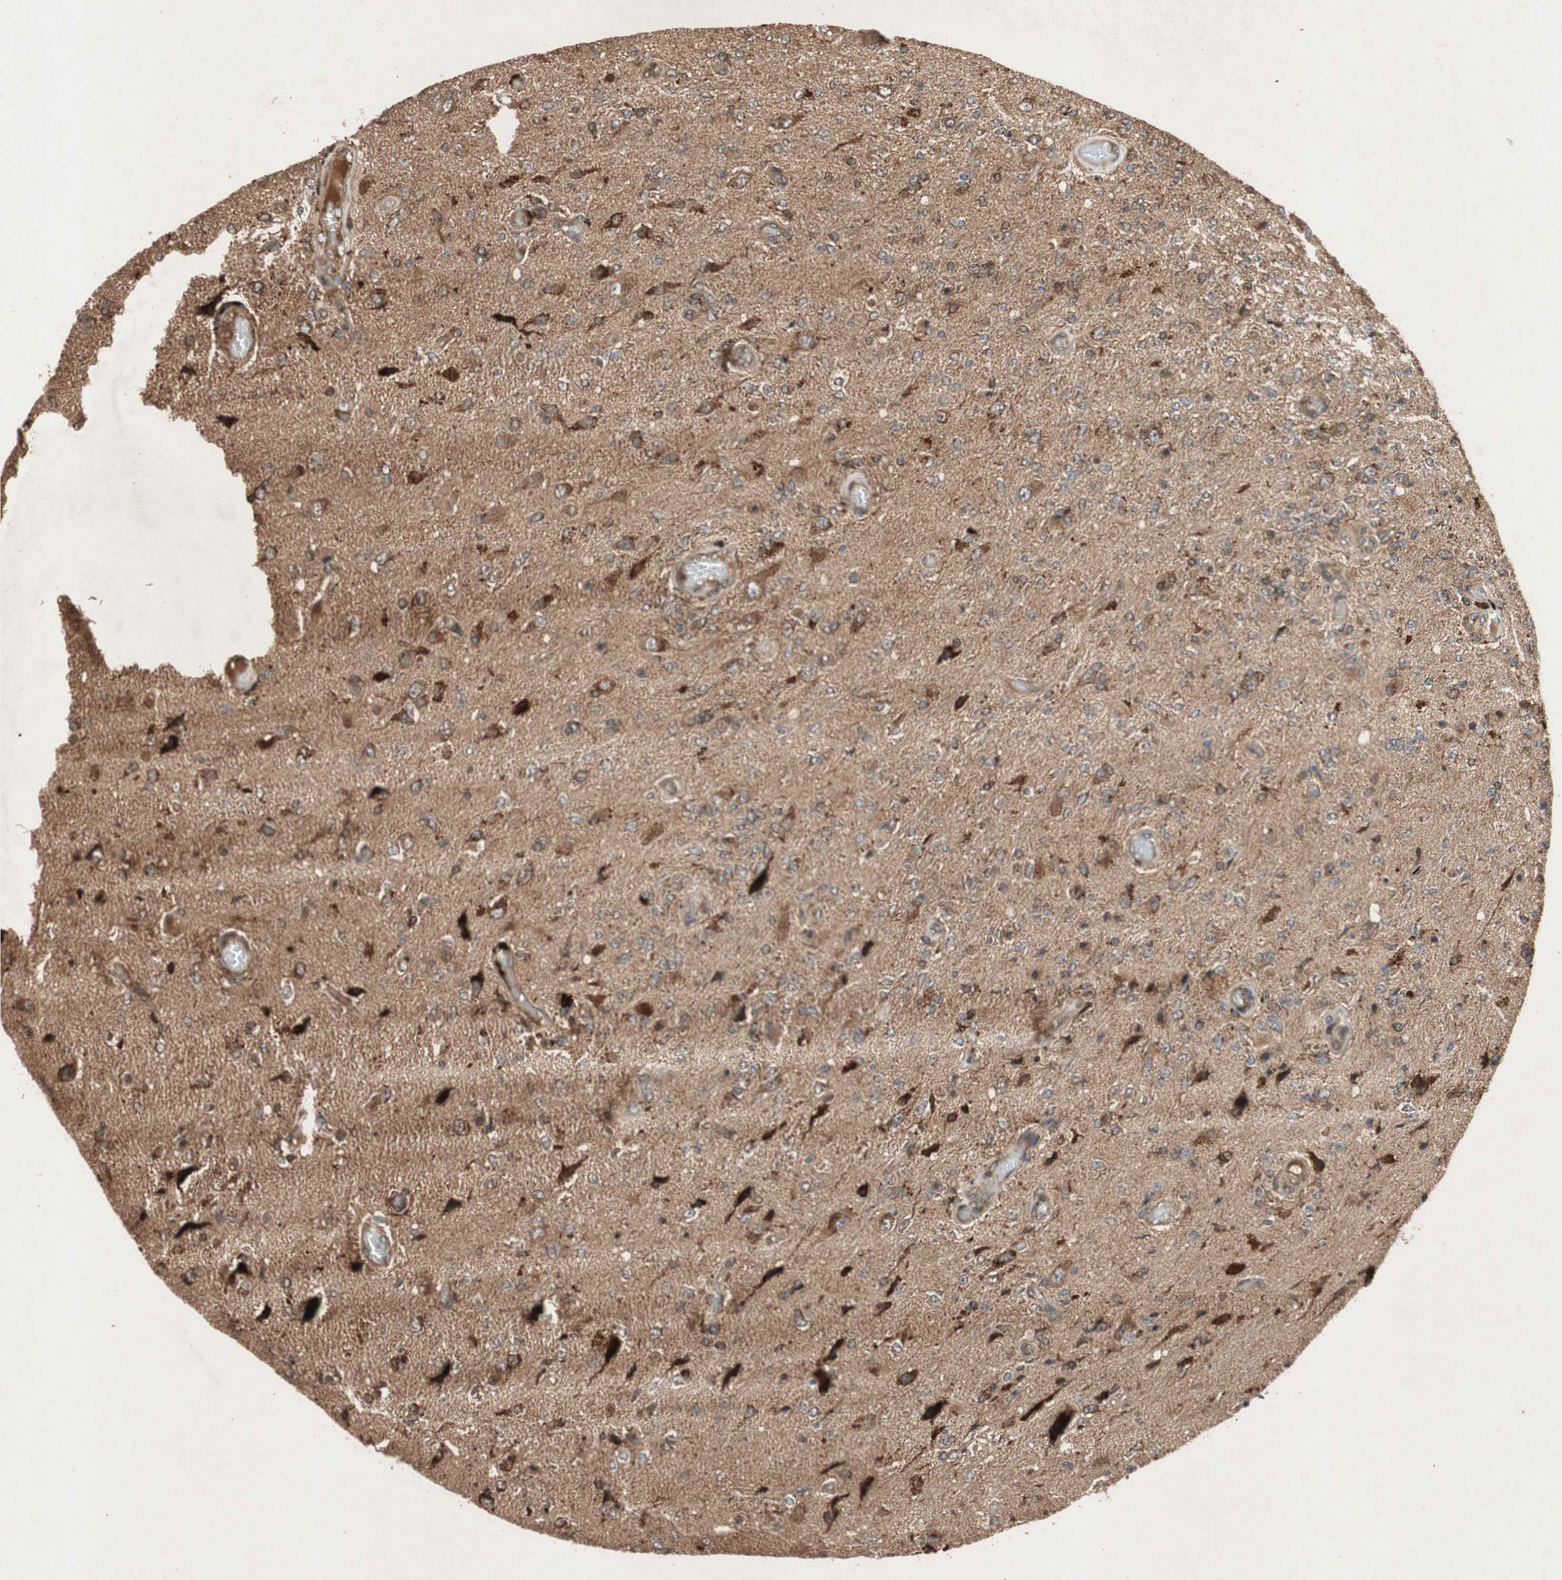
{"staining": {"intensity": "moderate", "quantity": ">75%", "location": "cytoplasmic/membranous"}, "tissue": "glioma", "cell_type": "Tumor cells", "image_type": "cancer", "snomed": [{"axis": "morphology", "description": "Normal tissue, NOS"}, {"axis": "morphology", "description": "Glioma, malignant, High grade"}, {"axis": "topography", "description": "Cerebral cortex"}], "caption": "Immunohistochemistry (IHC) staining of glioma, which exhibits medium levels of moderate cytoplasmic/membranous staining in approximately >75% of tumor cells indicating moderate cytoplasmic/membranous protein positivity. The staining was performed using DAB (brown) for protein detection and nuclei were counterstained in hematoxylin (blue).", "gene": "RAB1A", "patient": {"sex": "male", "age": 77}}